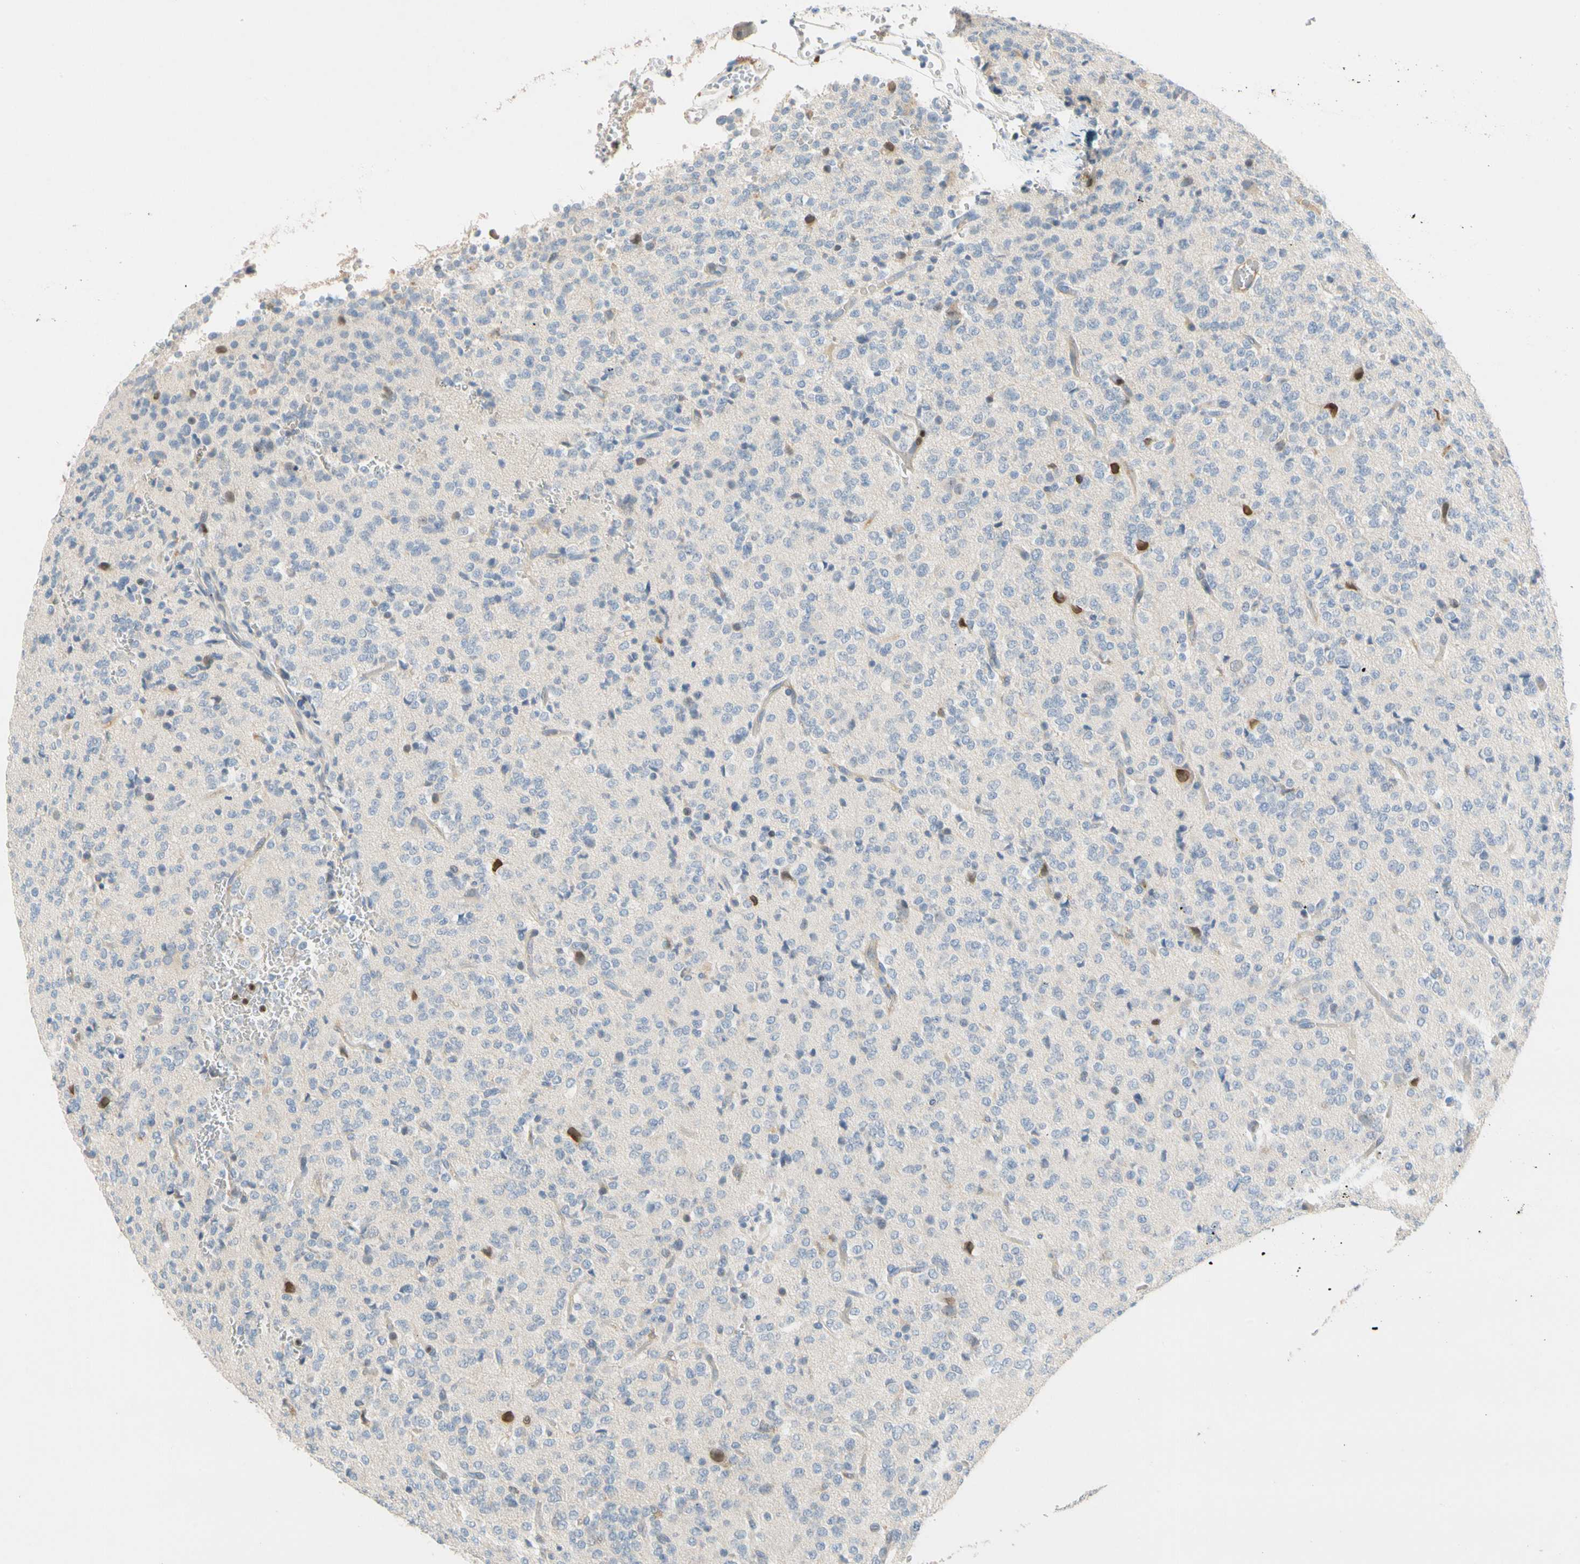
{"staining": {"intensity": "negative", "quantity": "none", "location": "none"}, "tissue": "glioma", "cell_type": "Tumor cells", "image_type": "cancer", "snomed": [{"axis": "morphology", "description": "Glioma, malignant, Low grade"}, {"axis": "topography", "description": "Brain"}], "caption": "A photomicrograph of human low-grade glioma (malignant) is negative for staining in tumor cells. Nuclei are stained in blue.", "gene": "SP140", "patient": {"sex": "male", "age": 38}}